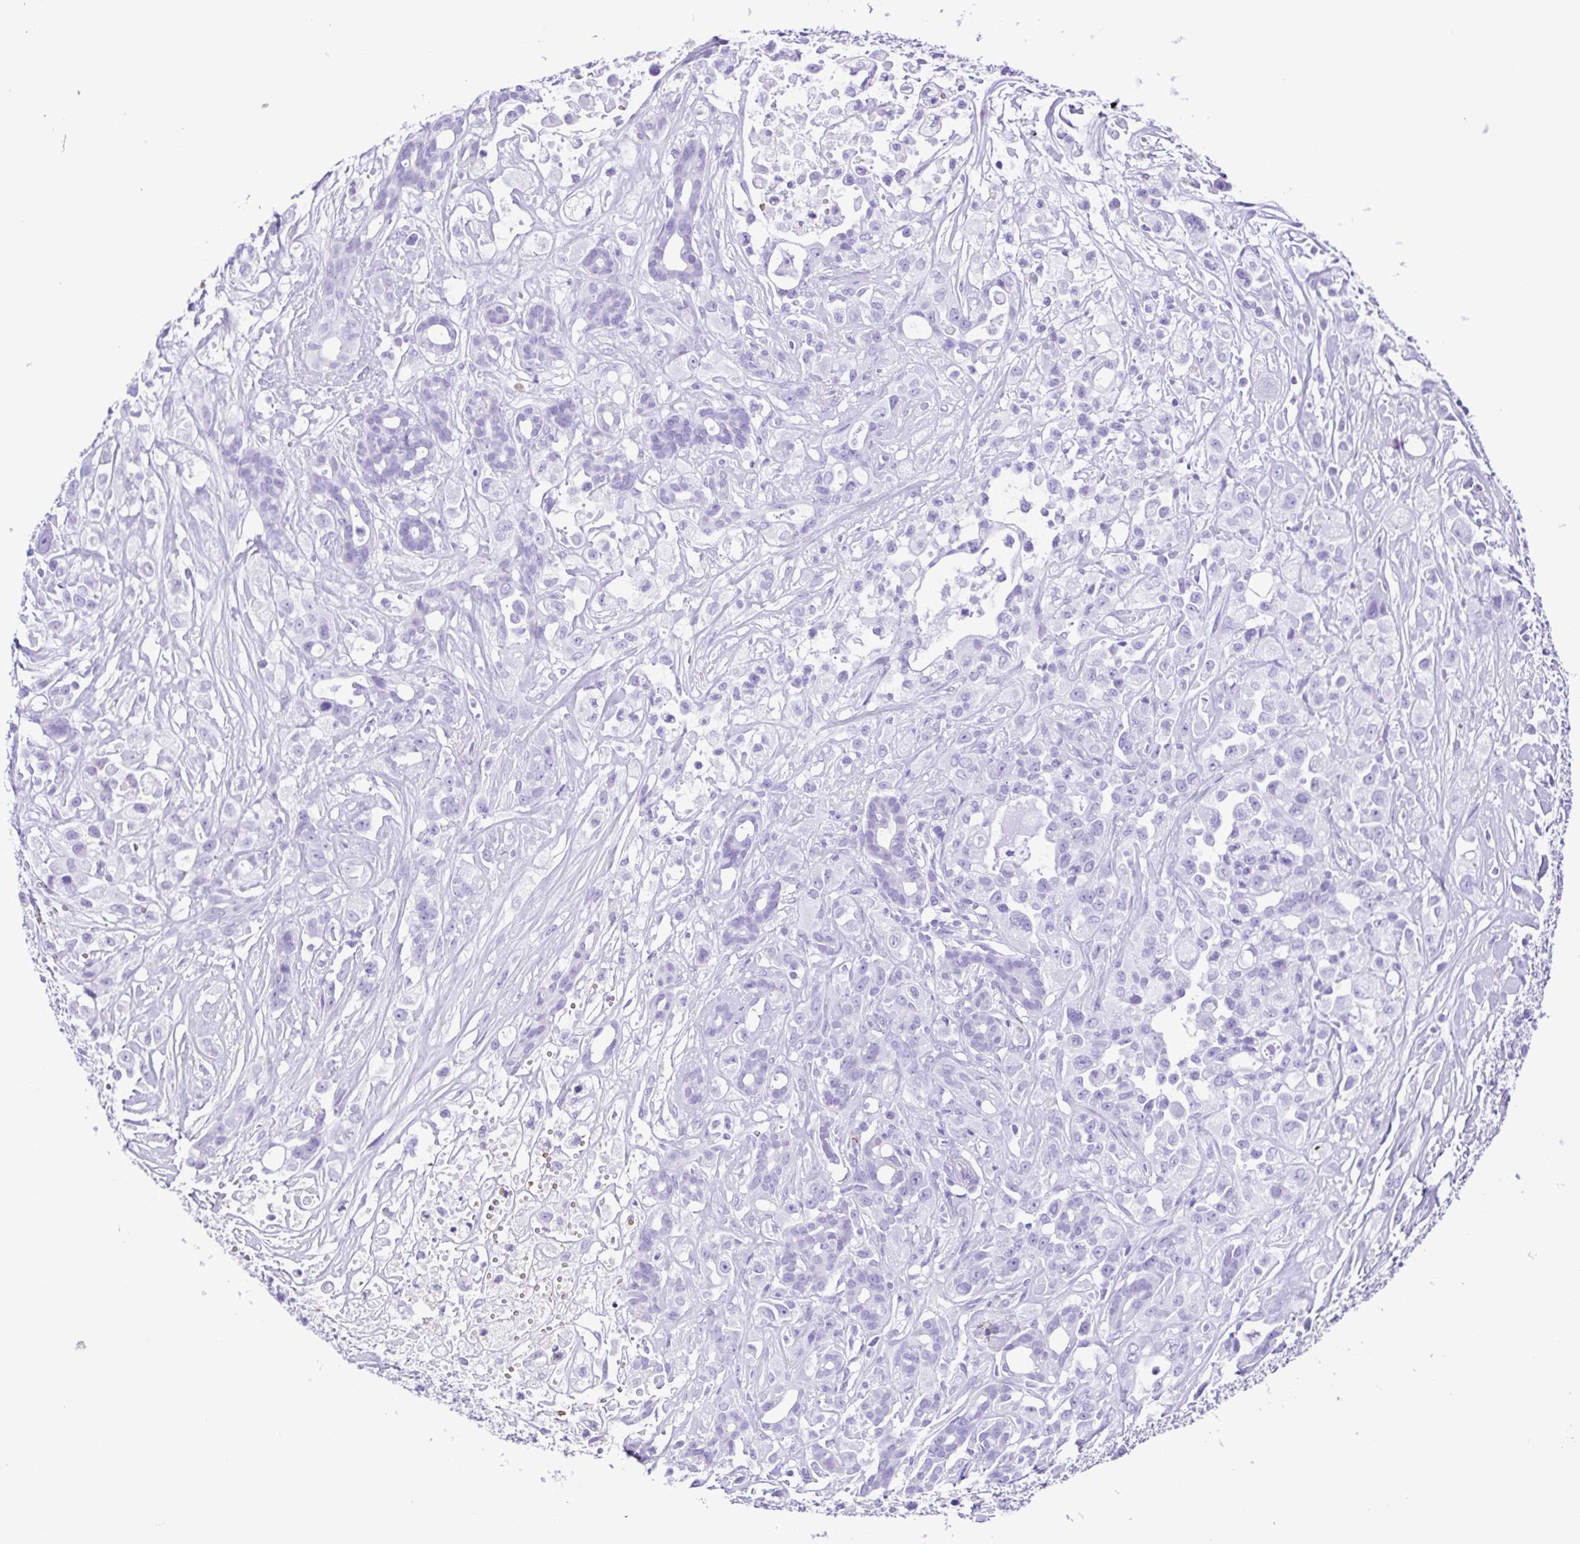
{"staining": {"intensity": "negative", "quantity": "none", "location": "none"}, "tissue": "pancreatic cancer", "cell_type": "Tumor cells", "image_type": "cancer", "snomed": [{"axis": "morphology", "description": "Adenocarcinoma, NOS"}, {"axis": "topography", "description": "Pancreas"}], "caption": "Protein analysis of adenocarcinoma (pancreatic) demonstrates no significant positivity in tumor cells.", "gene": "SYT1", "patient": {"sex": "male", "age": 44}}